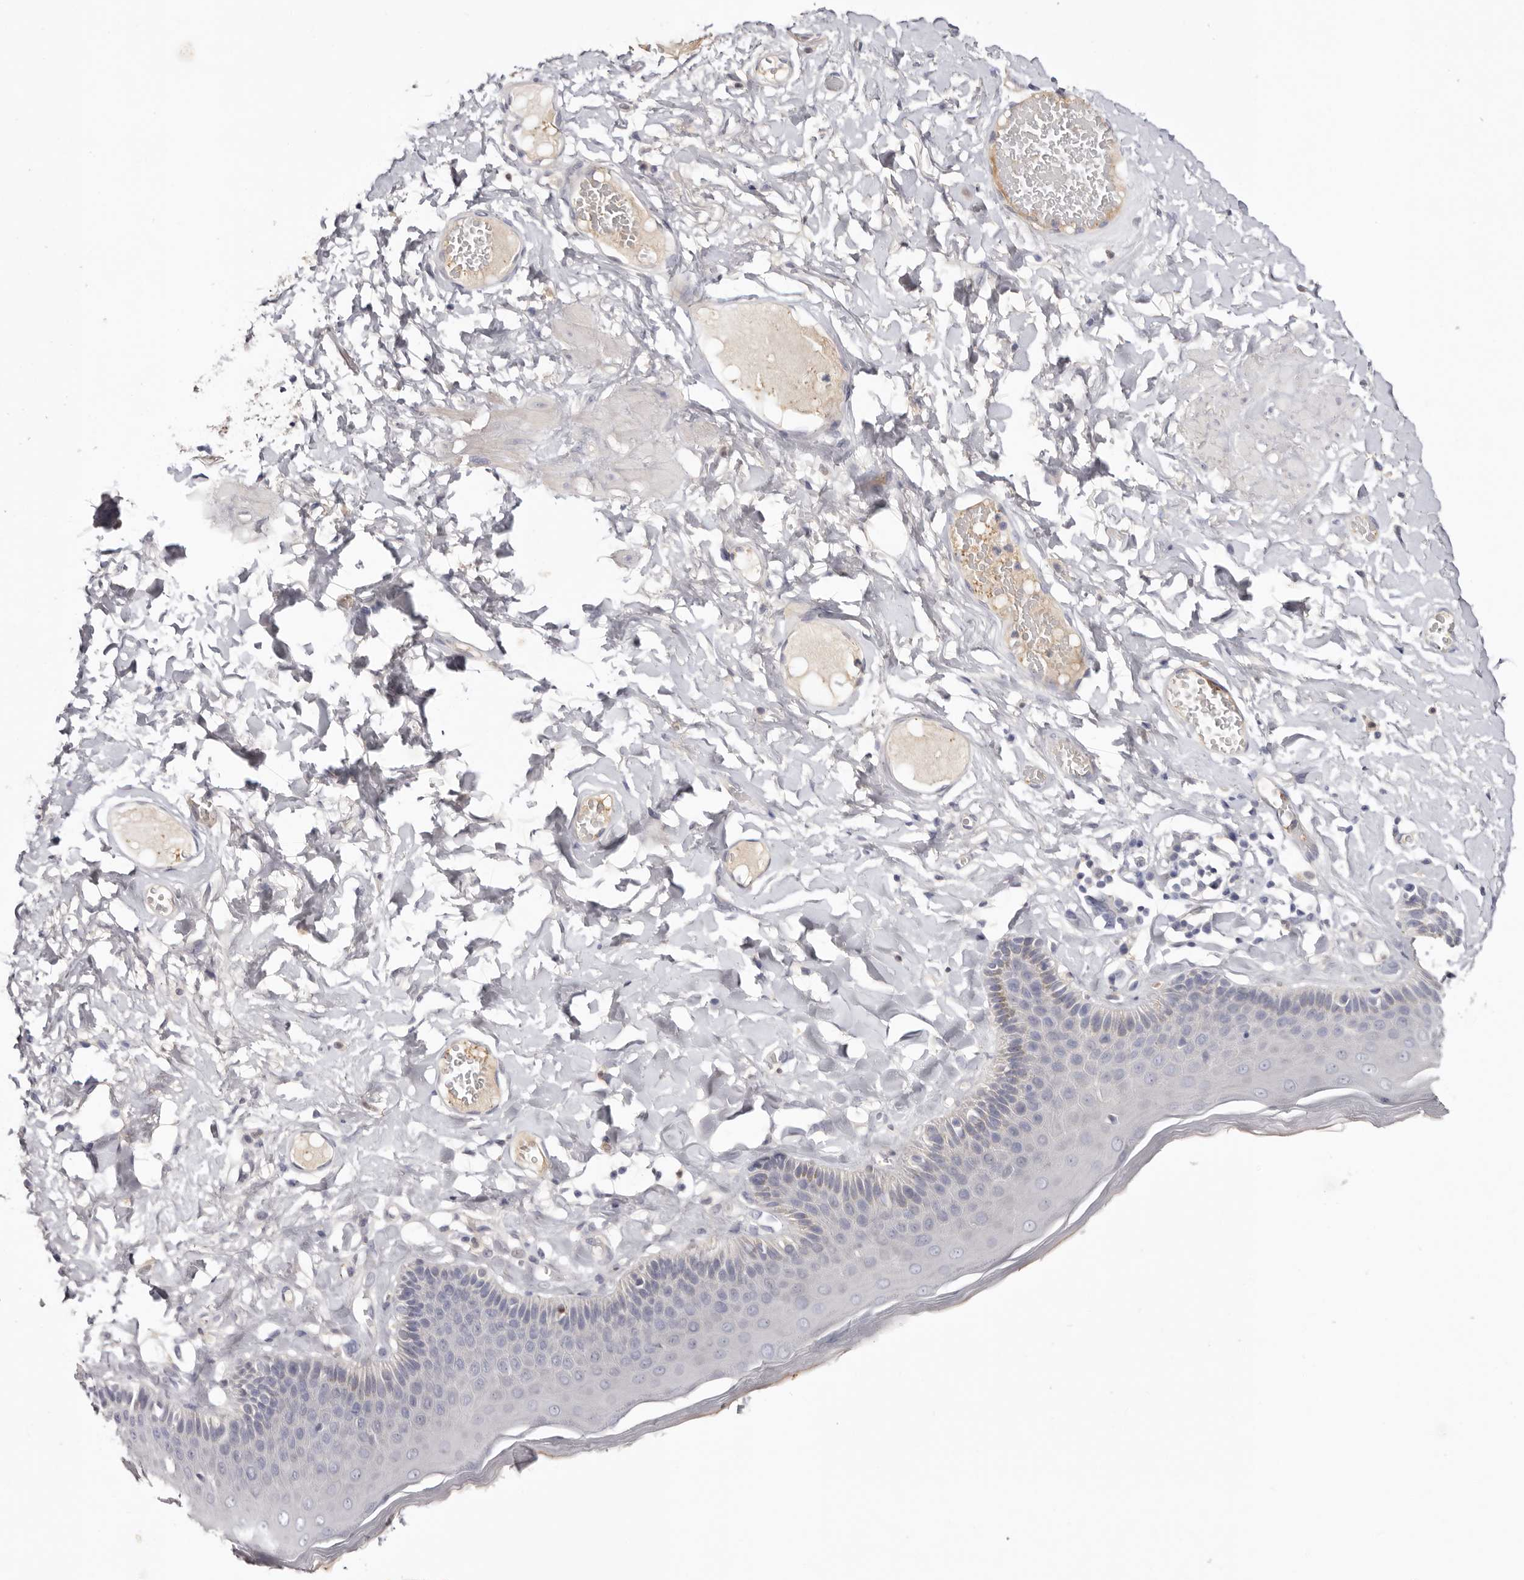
{"staining": {"intensity": "moderate", "quantity": "<25%", "location": "cytoplasmic/membranous"}, "tissue": "skin", "cell_type": "Epidermal cells", "image_type": "normal", "snomed": [{"axis": "morphology", "description": "Normal tissue, NOS"}, {"axis": "topography", "description": "Anal"}], "caption": "Unremarkable skin was stained to show a protein in brown. There is low levels of moderate cytoplasmic/membranous staining in about <25% of epidermal cells. The protein of interest is shown in brown color, while the nuclei are stained blue.", "gene": "LMLN", "patient": {"sex": "male", "age": 69}}